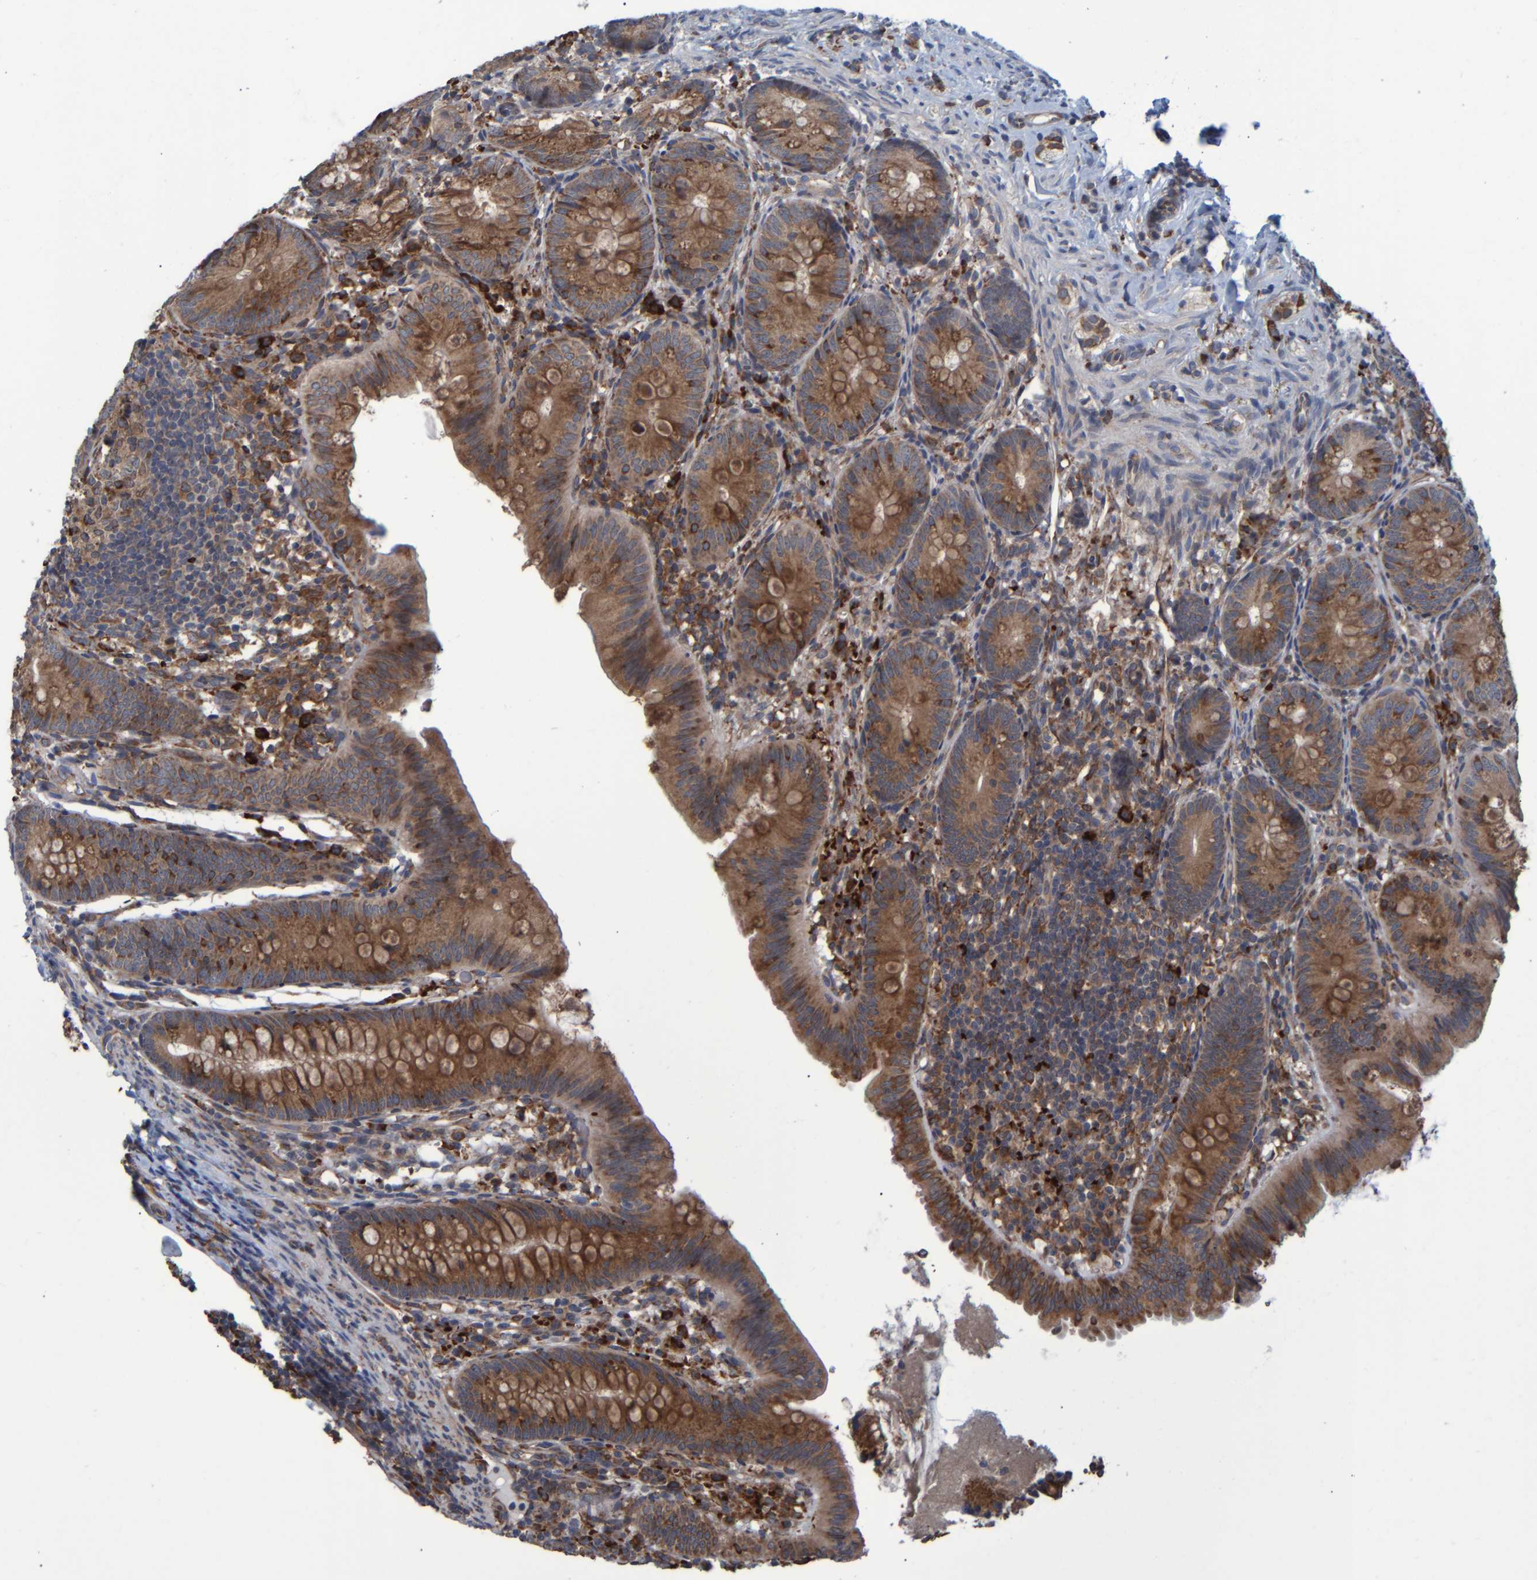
{"staining": {"intensity": "moderate", "quantity": ">75%", "location": "cytoplasmic/membranous"}, "tissue": "appendix", "cell_type": "Glandular cells", "image_type": "normal", "snomed": [{"axis": "morphology", "description": "Normal tissue, NOS"}, {"axis": "topography", "description": "Appendix"}], "caption": "Protein analysis of benign appendix reveals moderate cytoplasmic/membranous positivity in approximately >75% of glandular cells.", "gene": "SPAG5", "patient": {"sex": "male", "age": 1}}